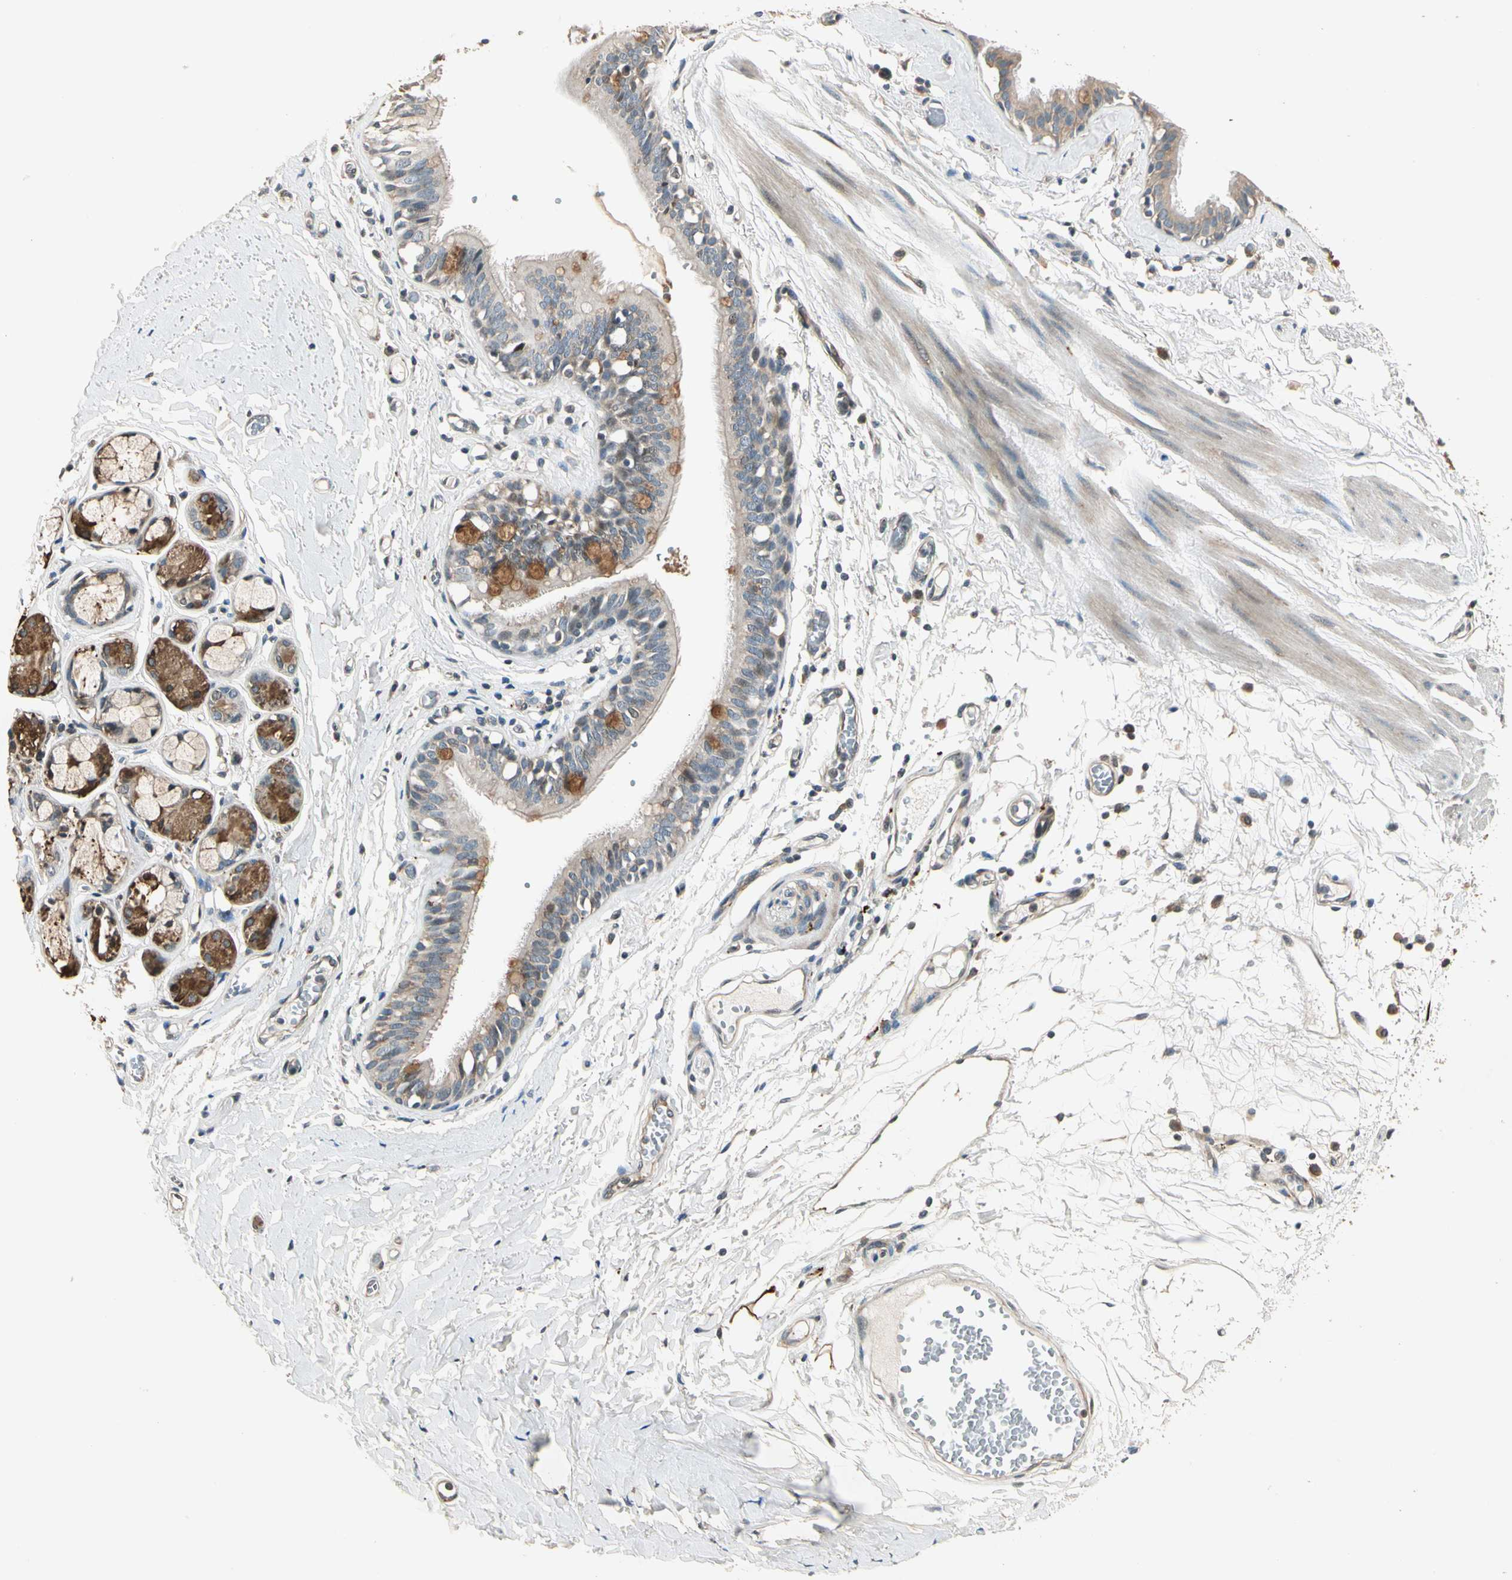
{"staining": {"intensity": "negative", "quantity": "none", "location": "none"}, "tissue": "bronchus", "cell_type": "Respiratory epithelial cells", "image_type": "normal", "snomed": [{"axis": "morphology", "description": "Normal tissue, NOS"}, {"axis": "topography", "description": "Bronchus"}, {"axis": "topography", "description": "Lung"}], "caption": "Immunohistochemical staining of normal bronchus reveals no significant positivity in respiratory epithelial cells.", "gene": "ROCK2", "patient": {"sex": "female", "age": 56}}